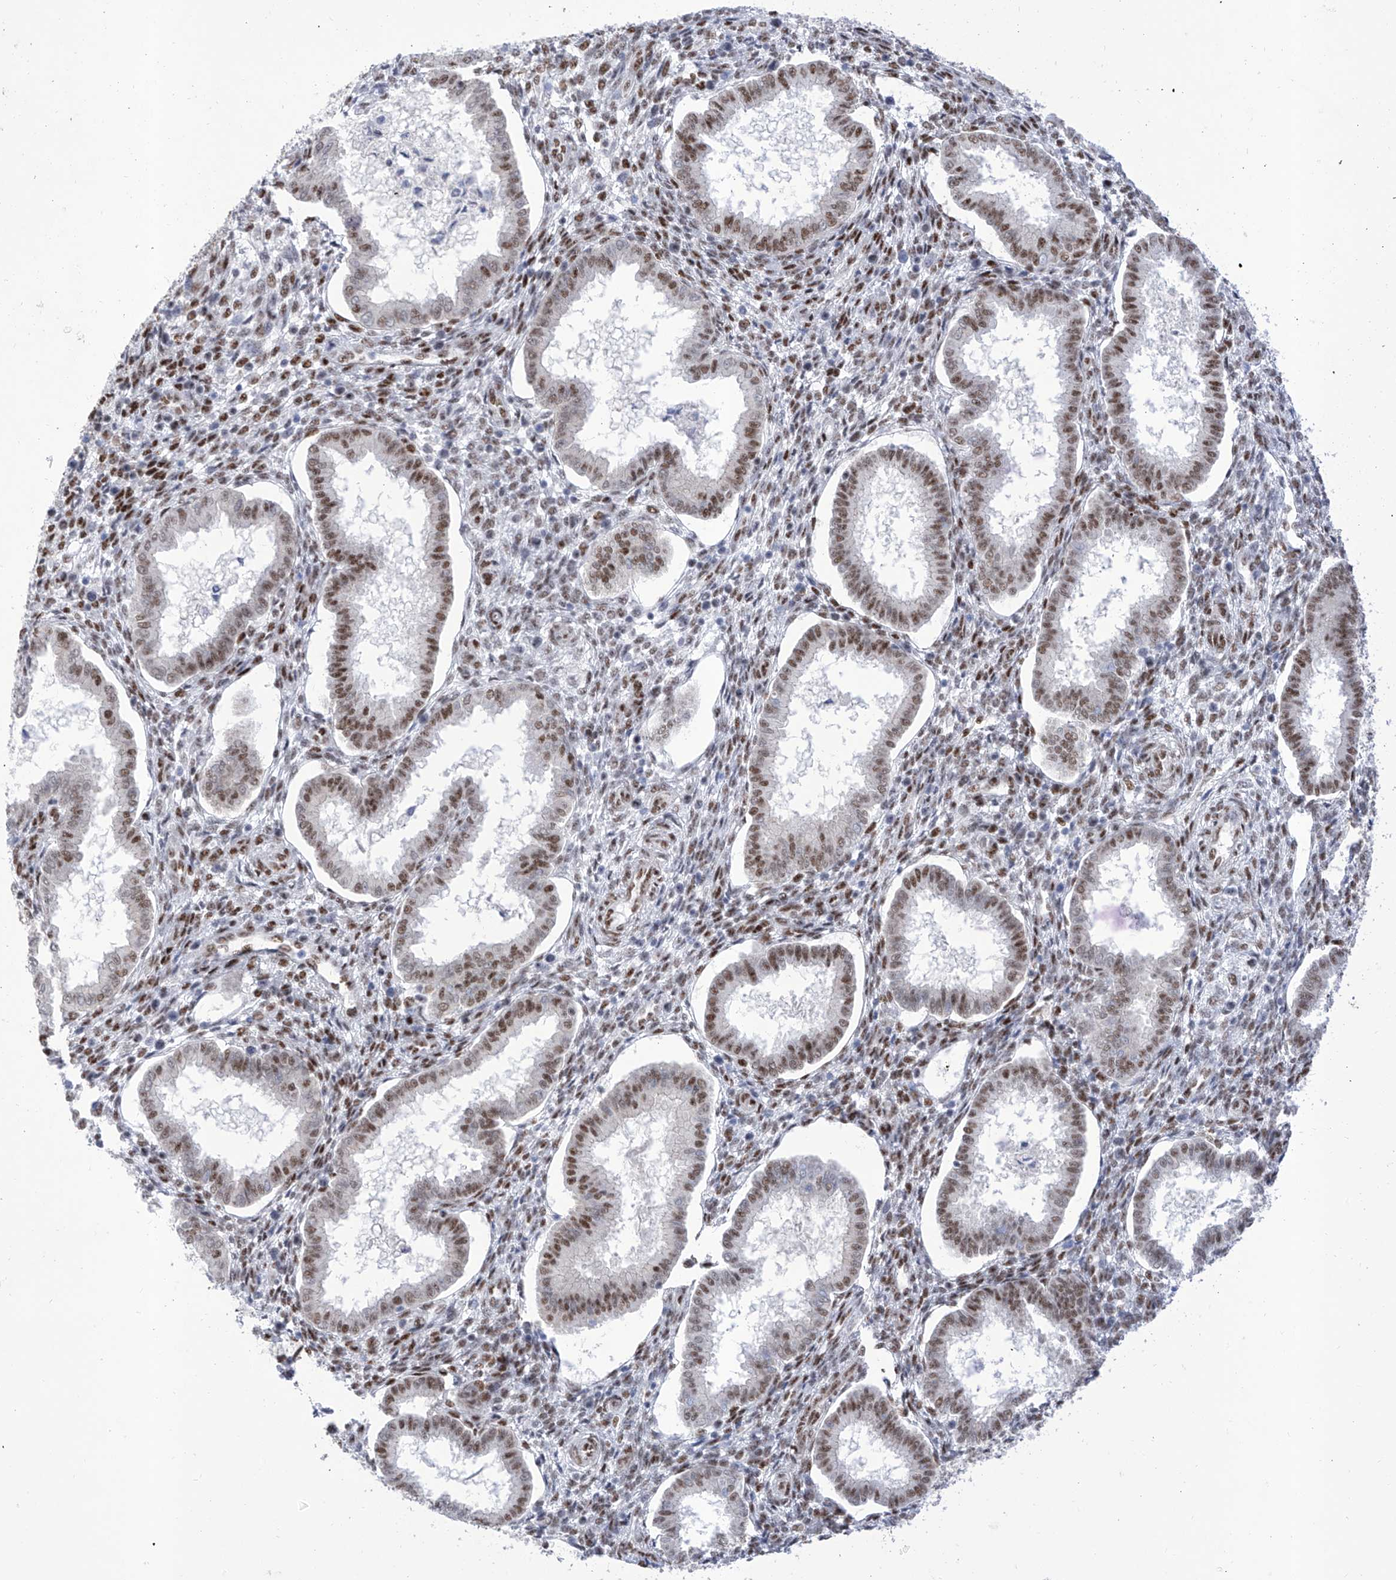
{"staining": {"intensity": "moderate", "quantity": "25%-75%", "location": "nuclear"}, "tissue": "endometrium", "cell_type": "Cells in endometrial stroma", "image_type": "normal", "snomed": [{"axis": "morphology", "description": "Normal tissue, NOS"}, {"axis": "topography", "description": "Endometrium"}], "caption": "Protein analysis of normal endometrium exhibits moderate nuclear staining in approximately 25%-75% of cells in endometrial stroma.", "gene": "ATN1", "patient": {"sex": "female", "age": 24}}